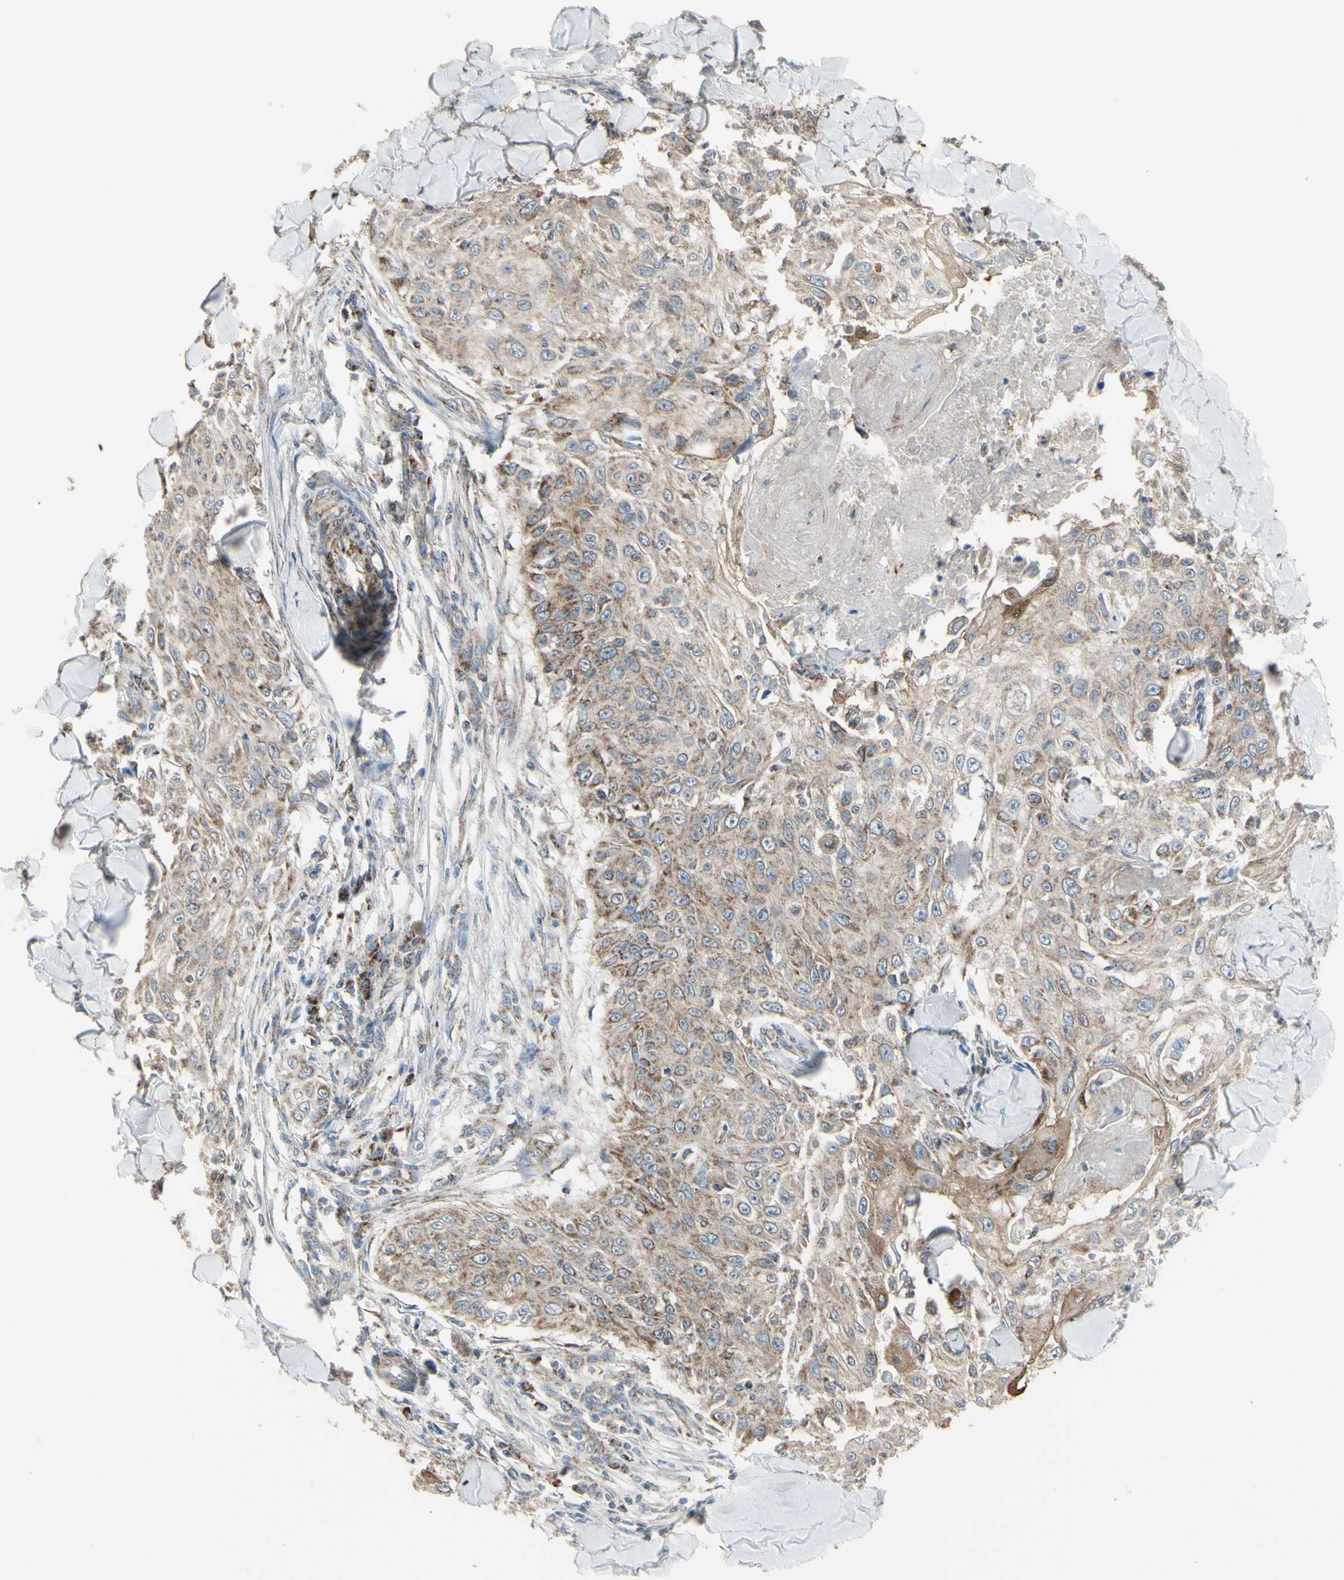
{"staining": {"intensity": "weak", "quantity": ">75%", "location": "cytoplasmic/membranous"}, "tissue": "skin cancer", "cell_type": "Tumor cells", "image_type": "cancer", "snomed": [{"axis": "morphology", "description": "Squamous cell carcinoma, NOS"}, {"axis": "topography", "description": "Skin"}], "caption": "Skin cancer (squamous cell carcinoma) stained for a protein (brown) reveals weak cytoplasmic/membranous positive expression in about >75% of tumor cells.", "gene": "FAM171B", "patient": {"sex": "male", "age": 86}}